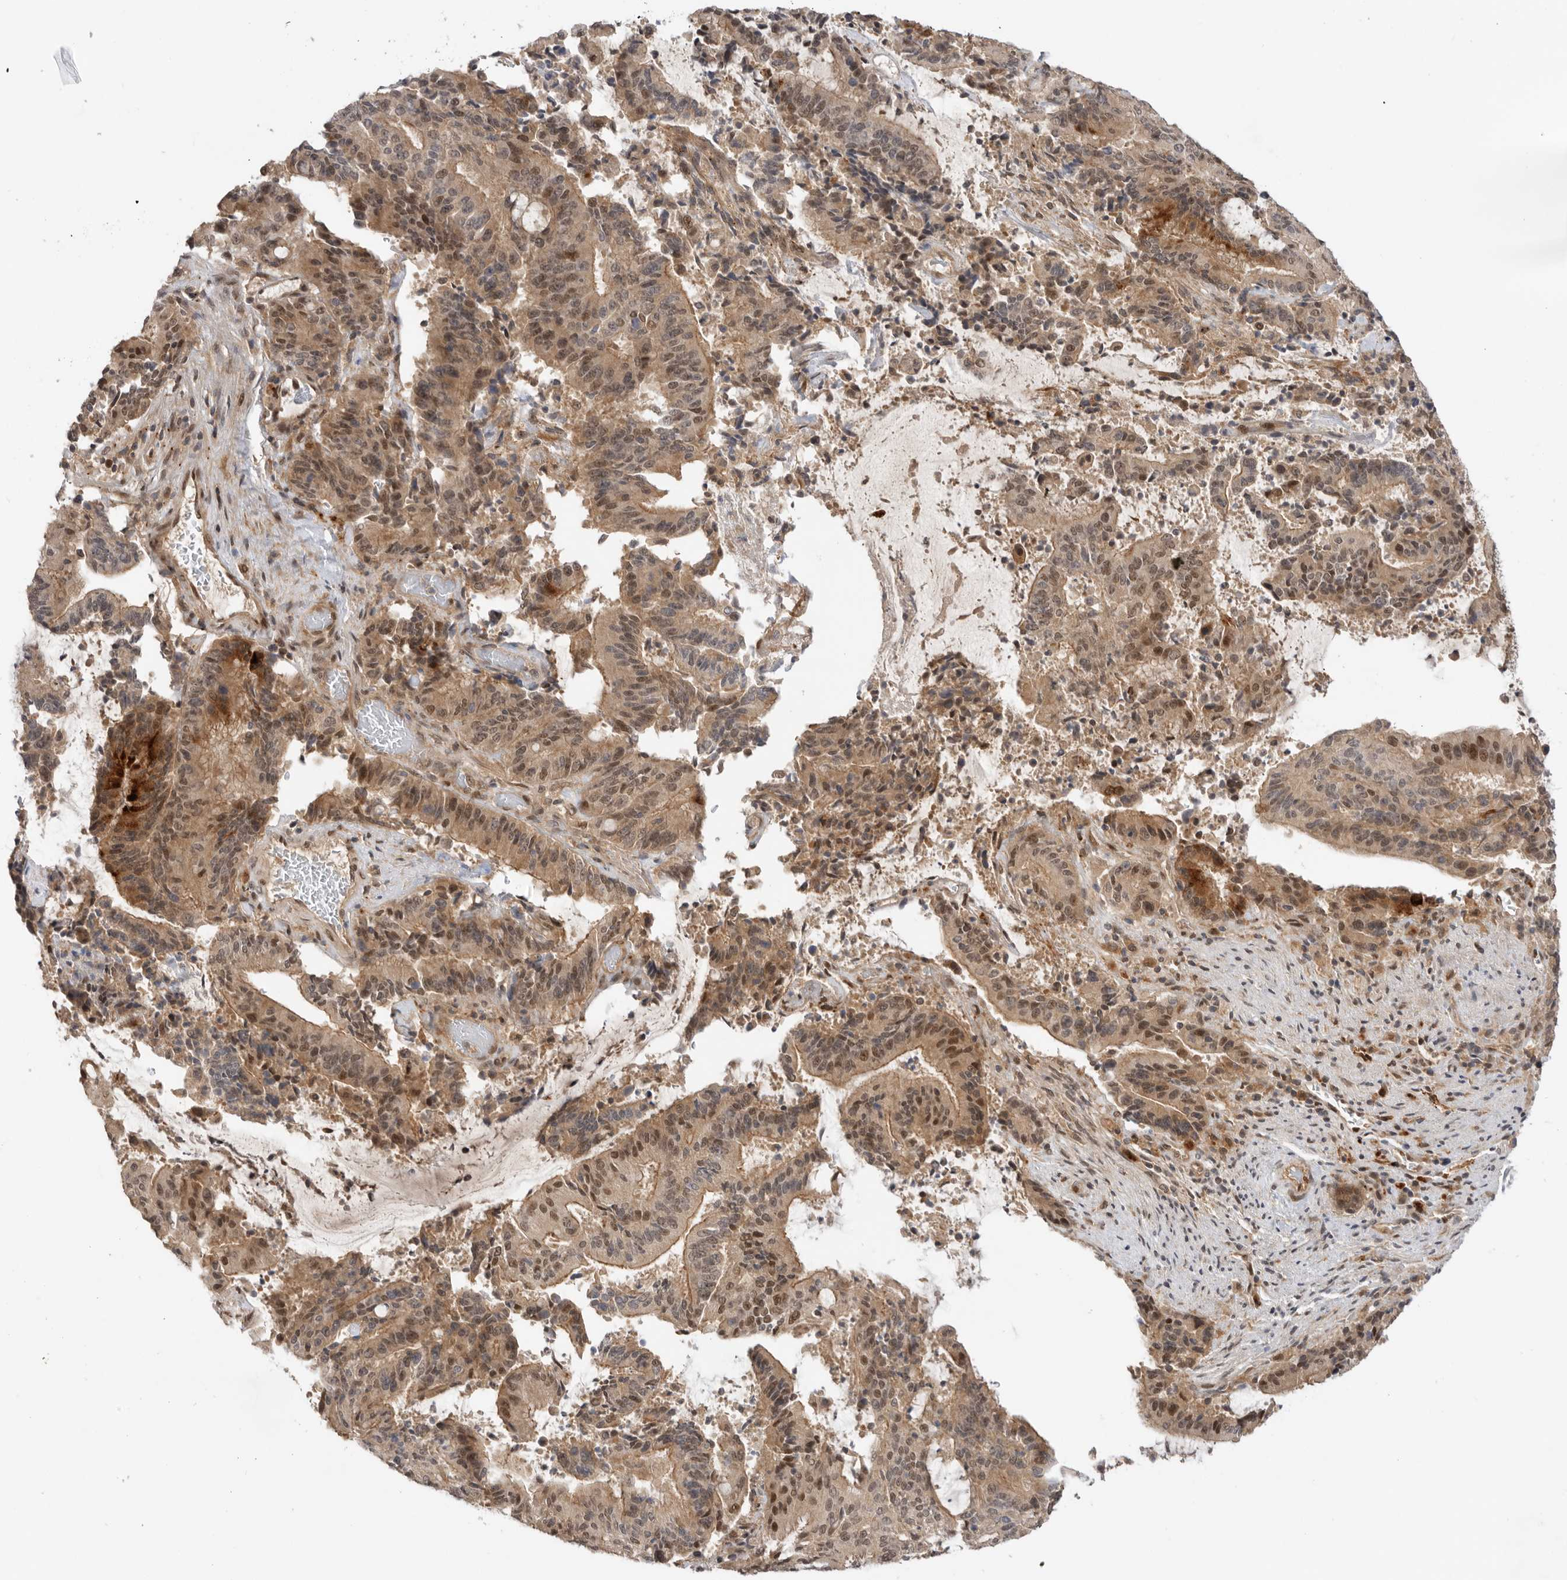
{"staining": {"intensity": "moderate", "quantity": ">75%", "location": "cytoplasmic/membranous,nuclear"}, "tissue": "liver cancer", "cell_type": "Tumor cells", "image_type": "cancer", "snomed": [{"axis": "morphology", "description": "Normal tissue, NOS"}, {"axis": "morphology", "description": "Cholangiocarcinoma"}, {"axis": "topography", "description": "Liver"}, {"axis": "topography", "description": "Peripheral nerve tissue"}], "caption": "Immunohistochemical staining of human cholangiocarcinoma (liver) shows moderate cytoplasmic/membranous and nuclear protein expression in about >75% of tumor cells.", "gene": "DCAF8", "patient": {"sex": "female", "age": 73}}